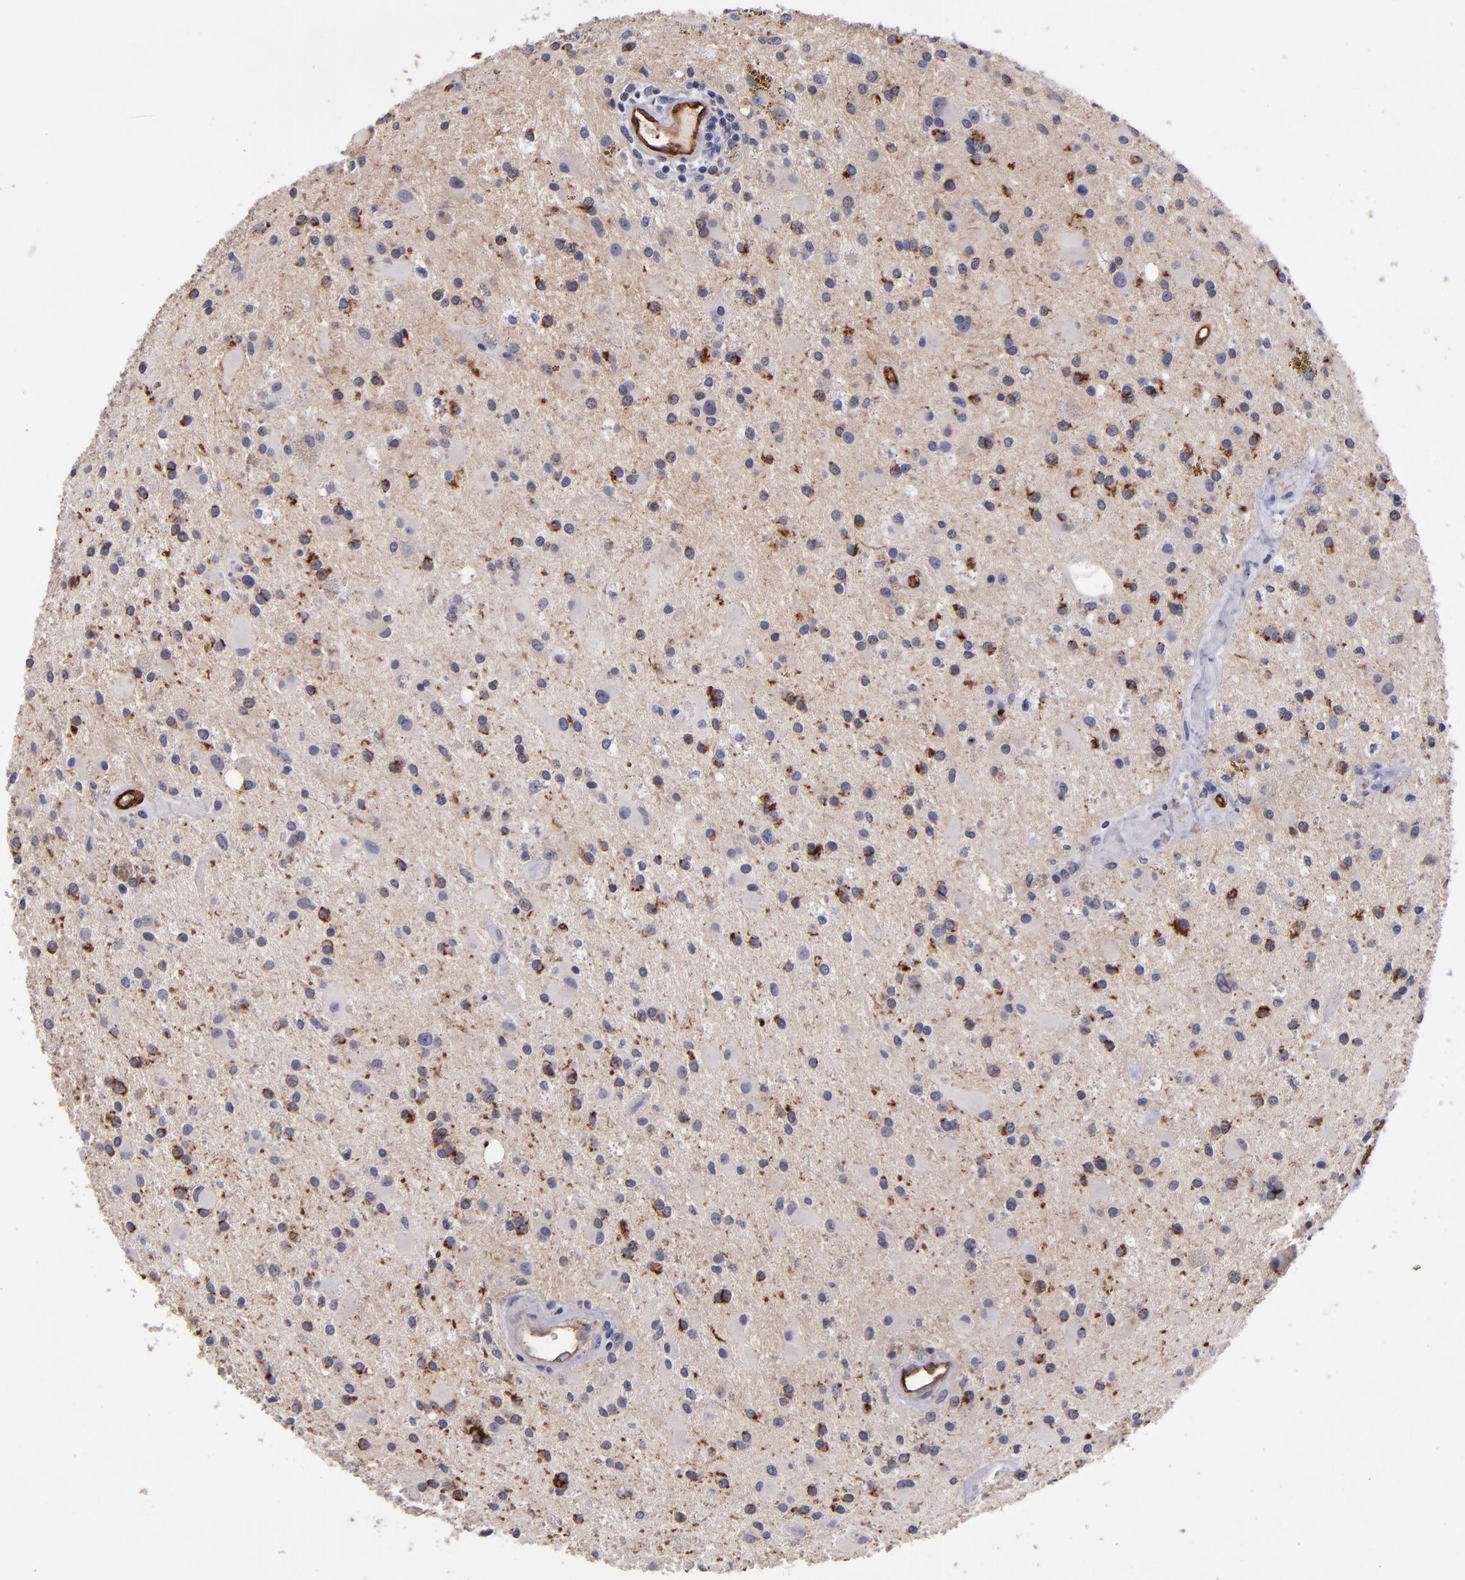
{"staining": {"intensity": "moderate", "quantity": "<25%", "location": "cytoplasmic/membranous"}, "tissue": "glioma", "cell_type": "Tumor cells", "image_type": "cancer", "snomed": [{"axis": "morphology", "description": "Glioma, malignant, Low grade"}, {"axis": "topography", "description": "Brain"}], "caption": "Malignant glioma (low-grade) stained for a protein (brown) shows moderate cytoplasmic/membranous positive positivity in about <25% of tumor cells.", "gene": "CLDN5", "patient": {"sex": "male", "age": 58}}